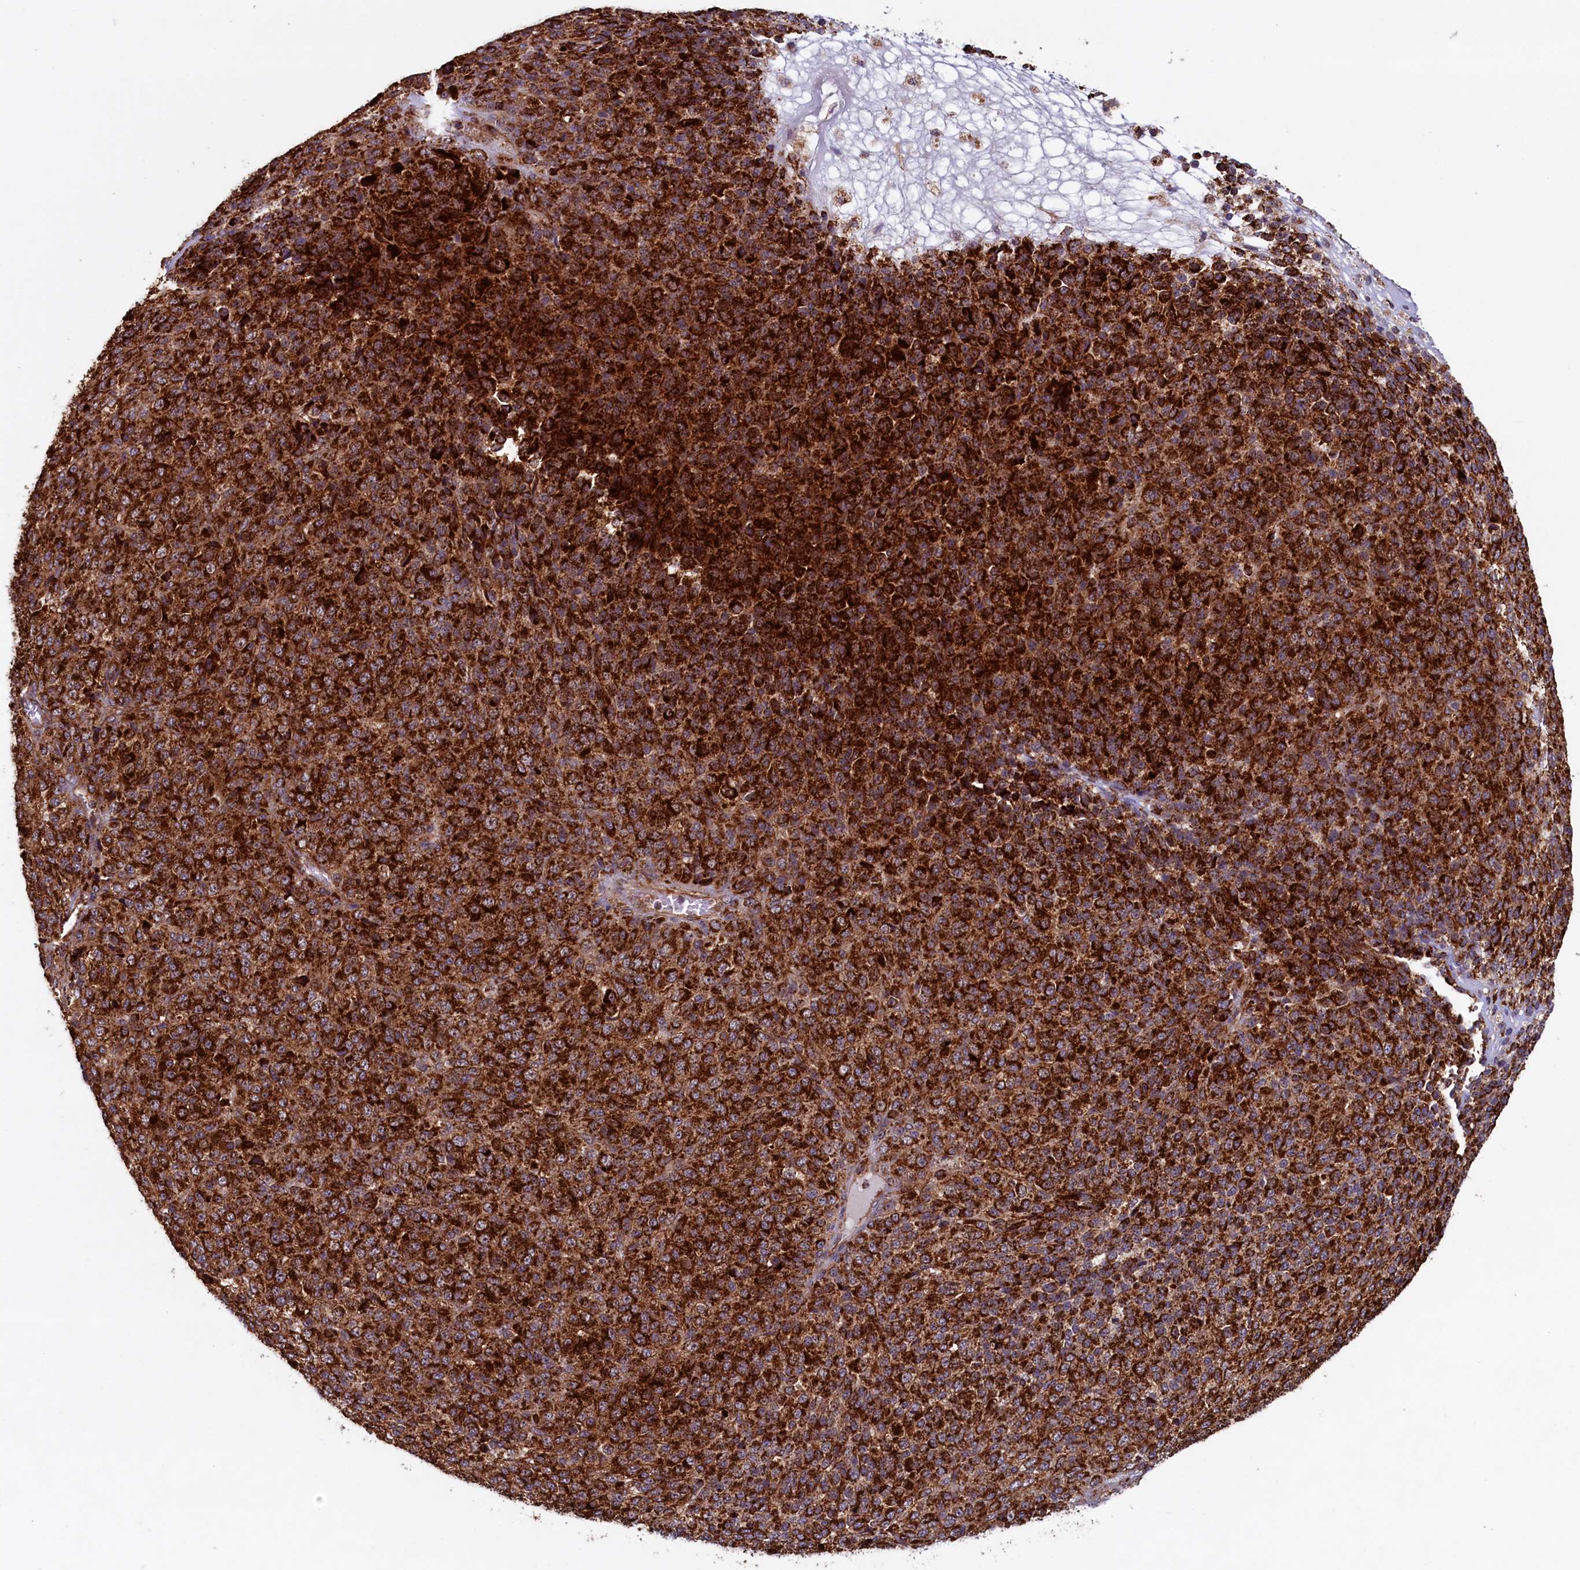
{"staining": {"intensity": "strong", "quantity": ">75%", "location": "cytoplasmic/membranous"}, "tissue": "melanoma", "cell_type": "Tumor cells", "image_type": "cancer", "snomed": [{"axis": "morphology", "description": "Malignant melanoma, Metastatic site"}, {"axis": "topography", "description": "Brain"}], "caption": "Immunohistochemical staining of malignant melanoma (metastatic site) displays high levels of strong cytoplasmic/membranous protein expression in about >75% of tumor cells.", "gene": "UBE3B", "patient": {"sex": "female", "age": 56}}